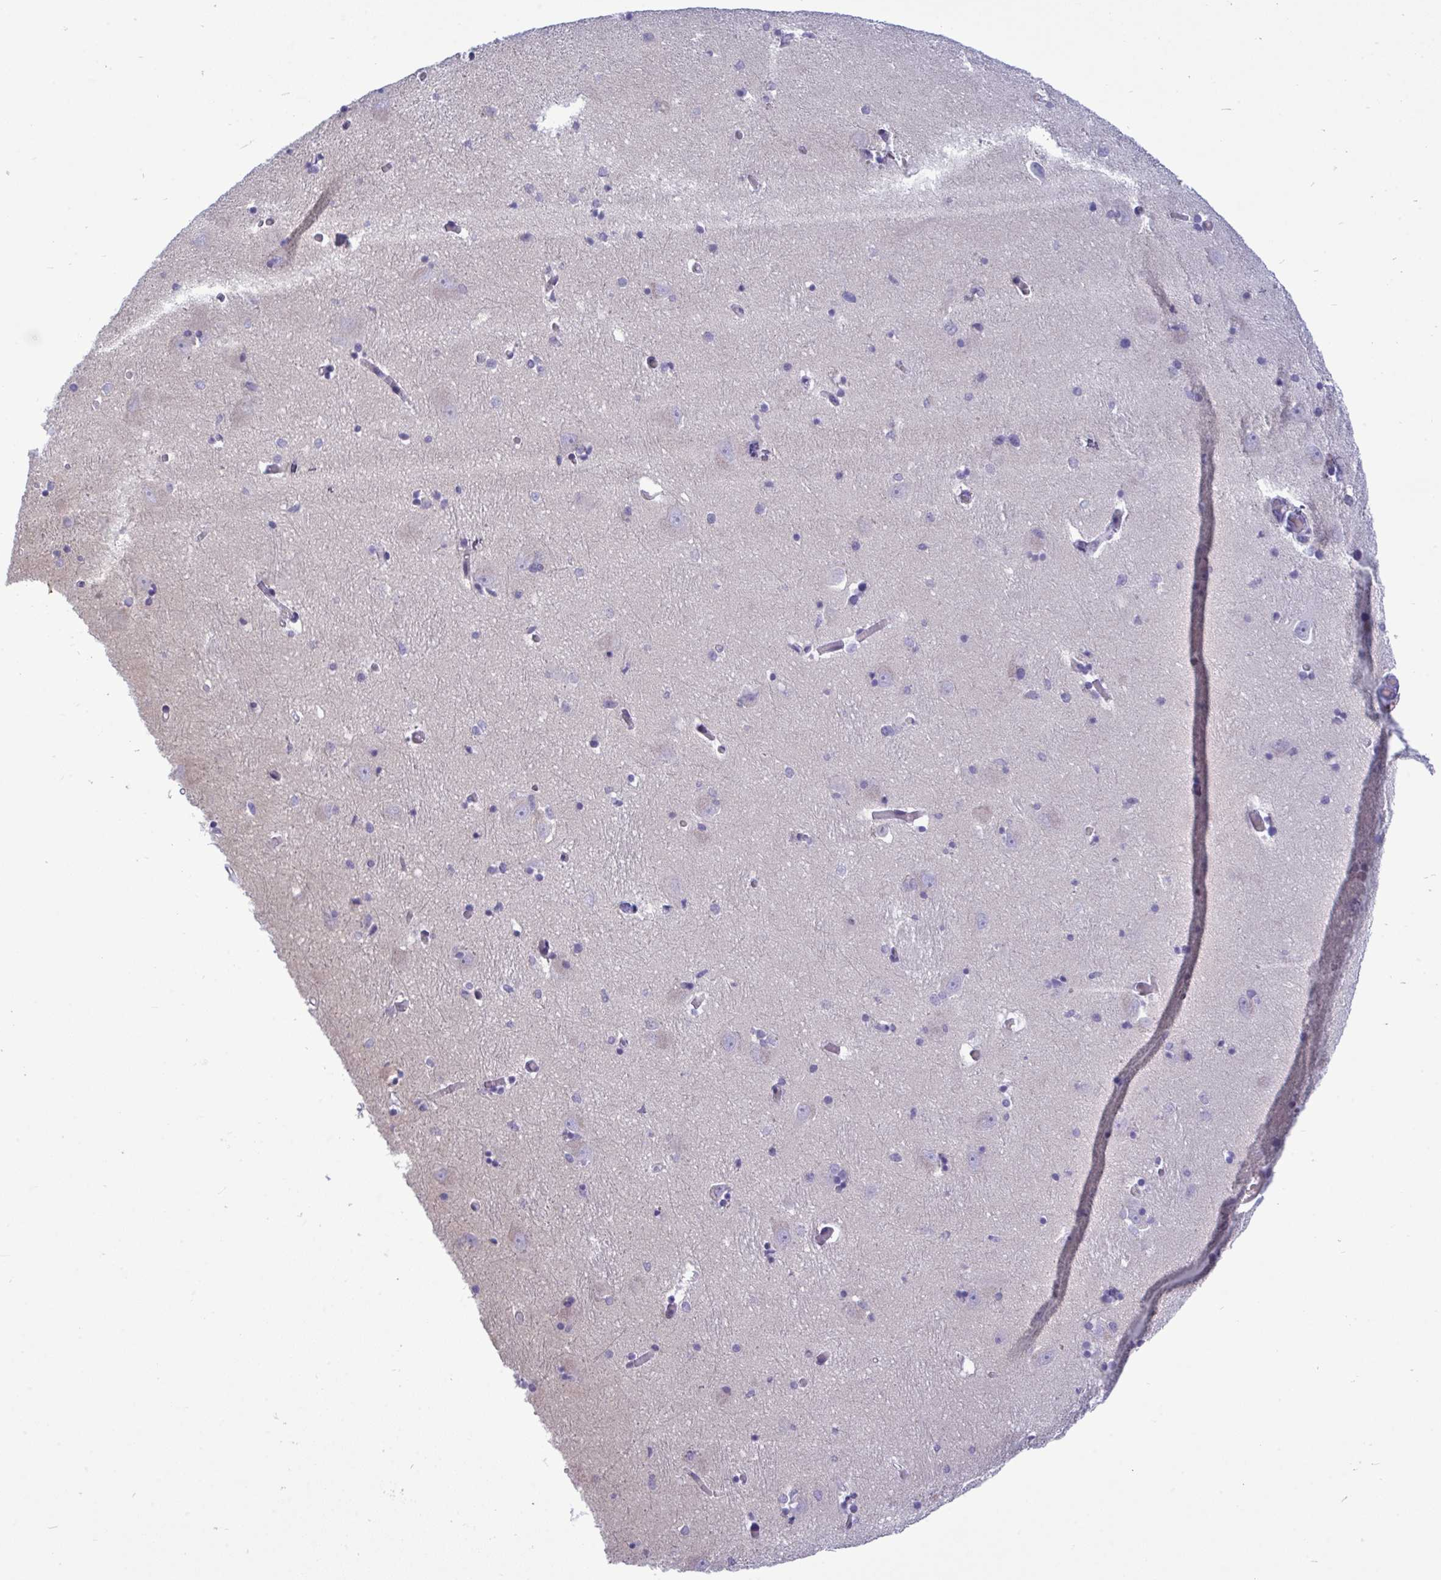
{"staining": {"intensity": "negative", "quantity": "none", "location": "none"}, "tissue": "caudate", "cell_type": "Glial cells", "image_type": "normal", "snomed": [{"axis": "morphology", "description": "Normal tissue, NOS"}, {"axis": "topography", "description": "Lateral ventricle wall"}, {"axis": "topography", "description": "Hippocampus"}], "caption": "A high-resolution photomicrograph shows immunohistochemistry (IHC) staining of benign caudate, which demonstrates no significant staining in glial cells.", "gene": "MYH10", "patient": {"sex": "female", "age": 63}}